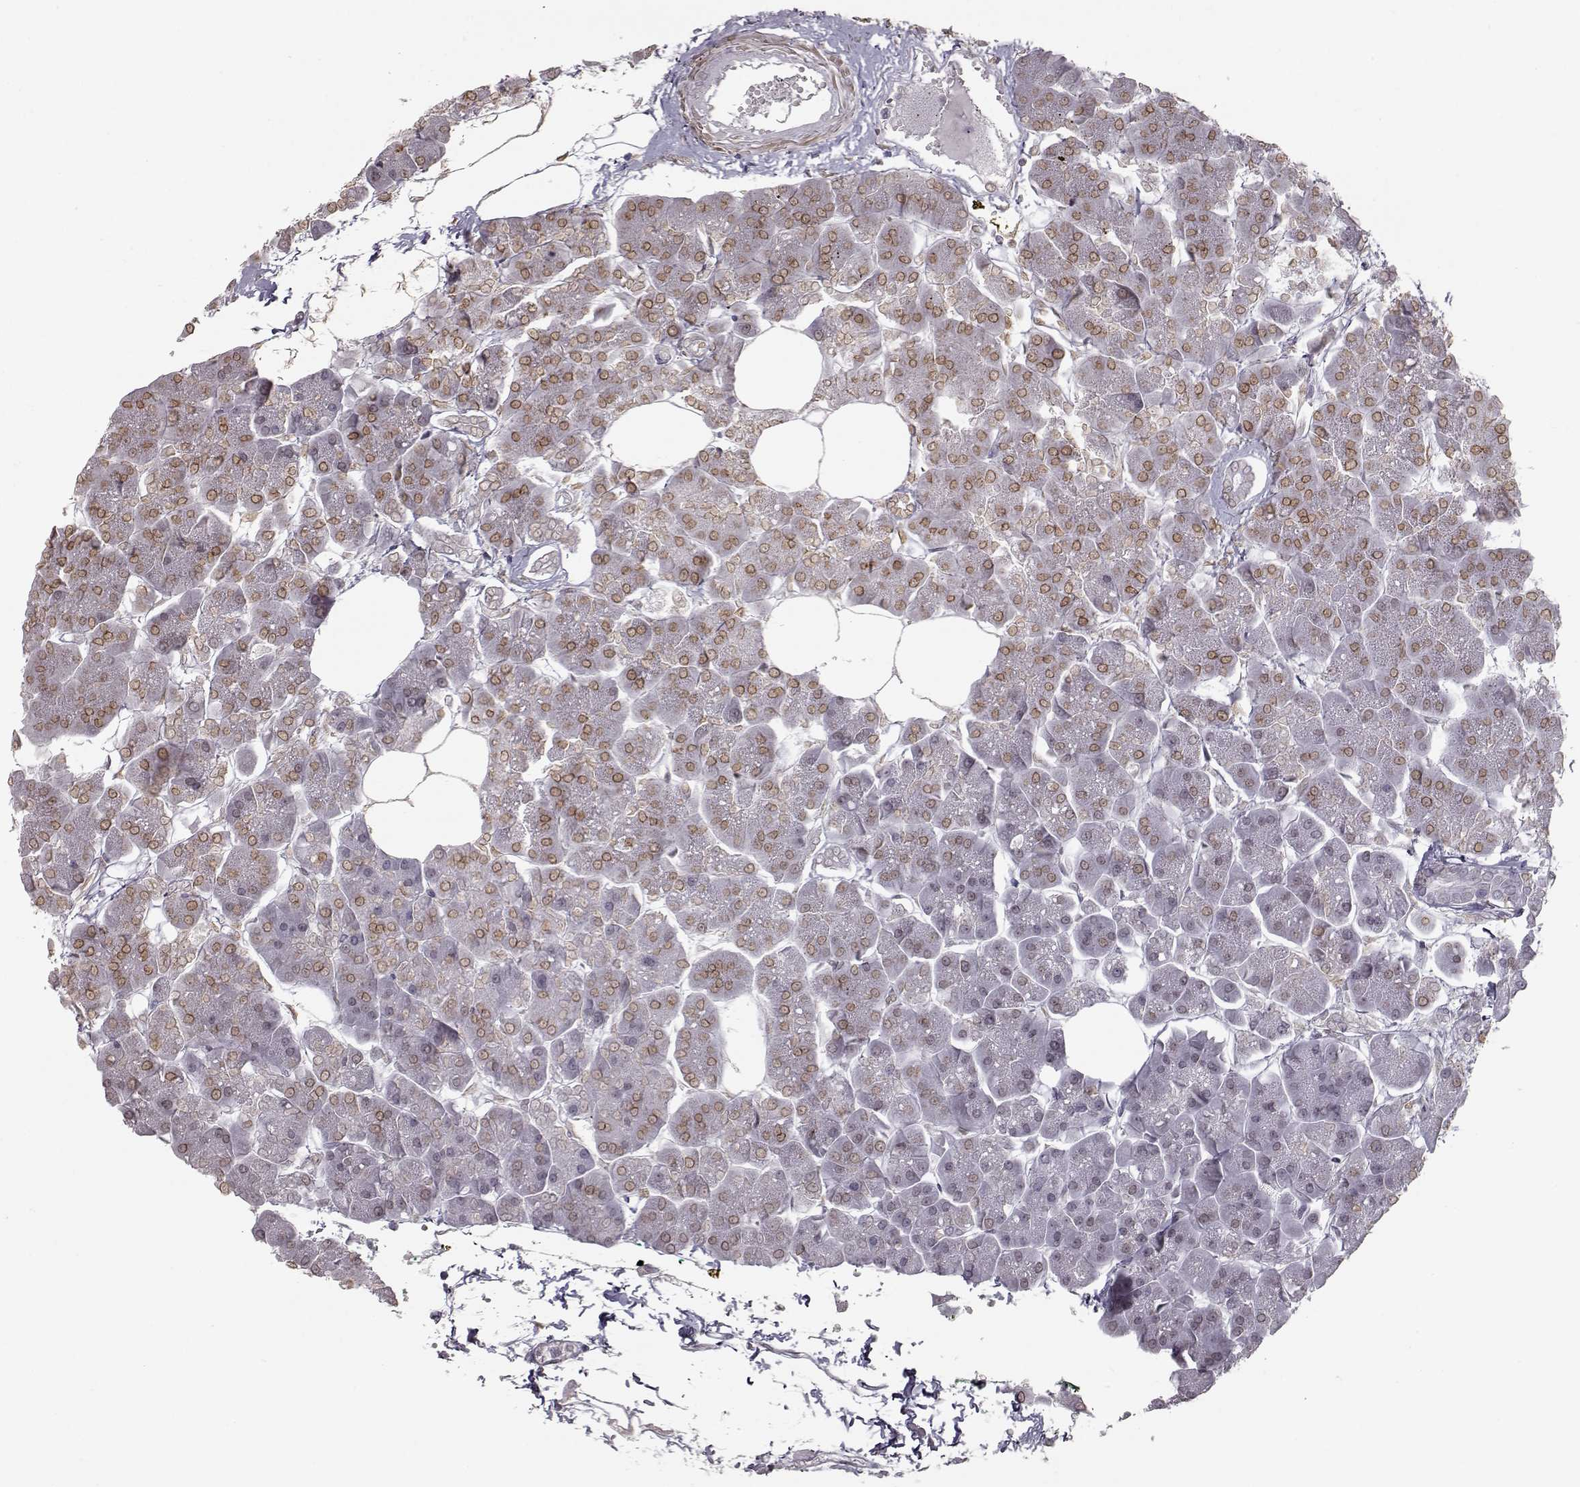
{"staining": {"intensity": "weak", "quantity": ">75%", "location": "cytoplasmic/membranous,nuclear"}, "tissue": "pancreas", "cell_type": "Exocrine glandular cells", "image_type": "normal", "snomed": [{"axis": "morphology", "description": "Normal tissue, NOS"}, {"axis": "topography", "description": "Adipose tissue"}, {"axis": "topography", "description": "Pancreas"}, {"axis": "topography", "description": "Peripheral nerve tissue"}], "caption": "A high-resolution micrograph shows immunohistochemistry staining of unremarkable pancreas, which shows weak cytoplasmic/membranous,nuclear staining in approximately >75% of exocrine glandular cells.", "gene": "NUP37", "patient": {"sex": "female", "age": 58}}